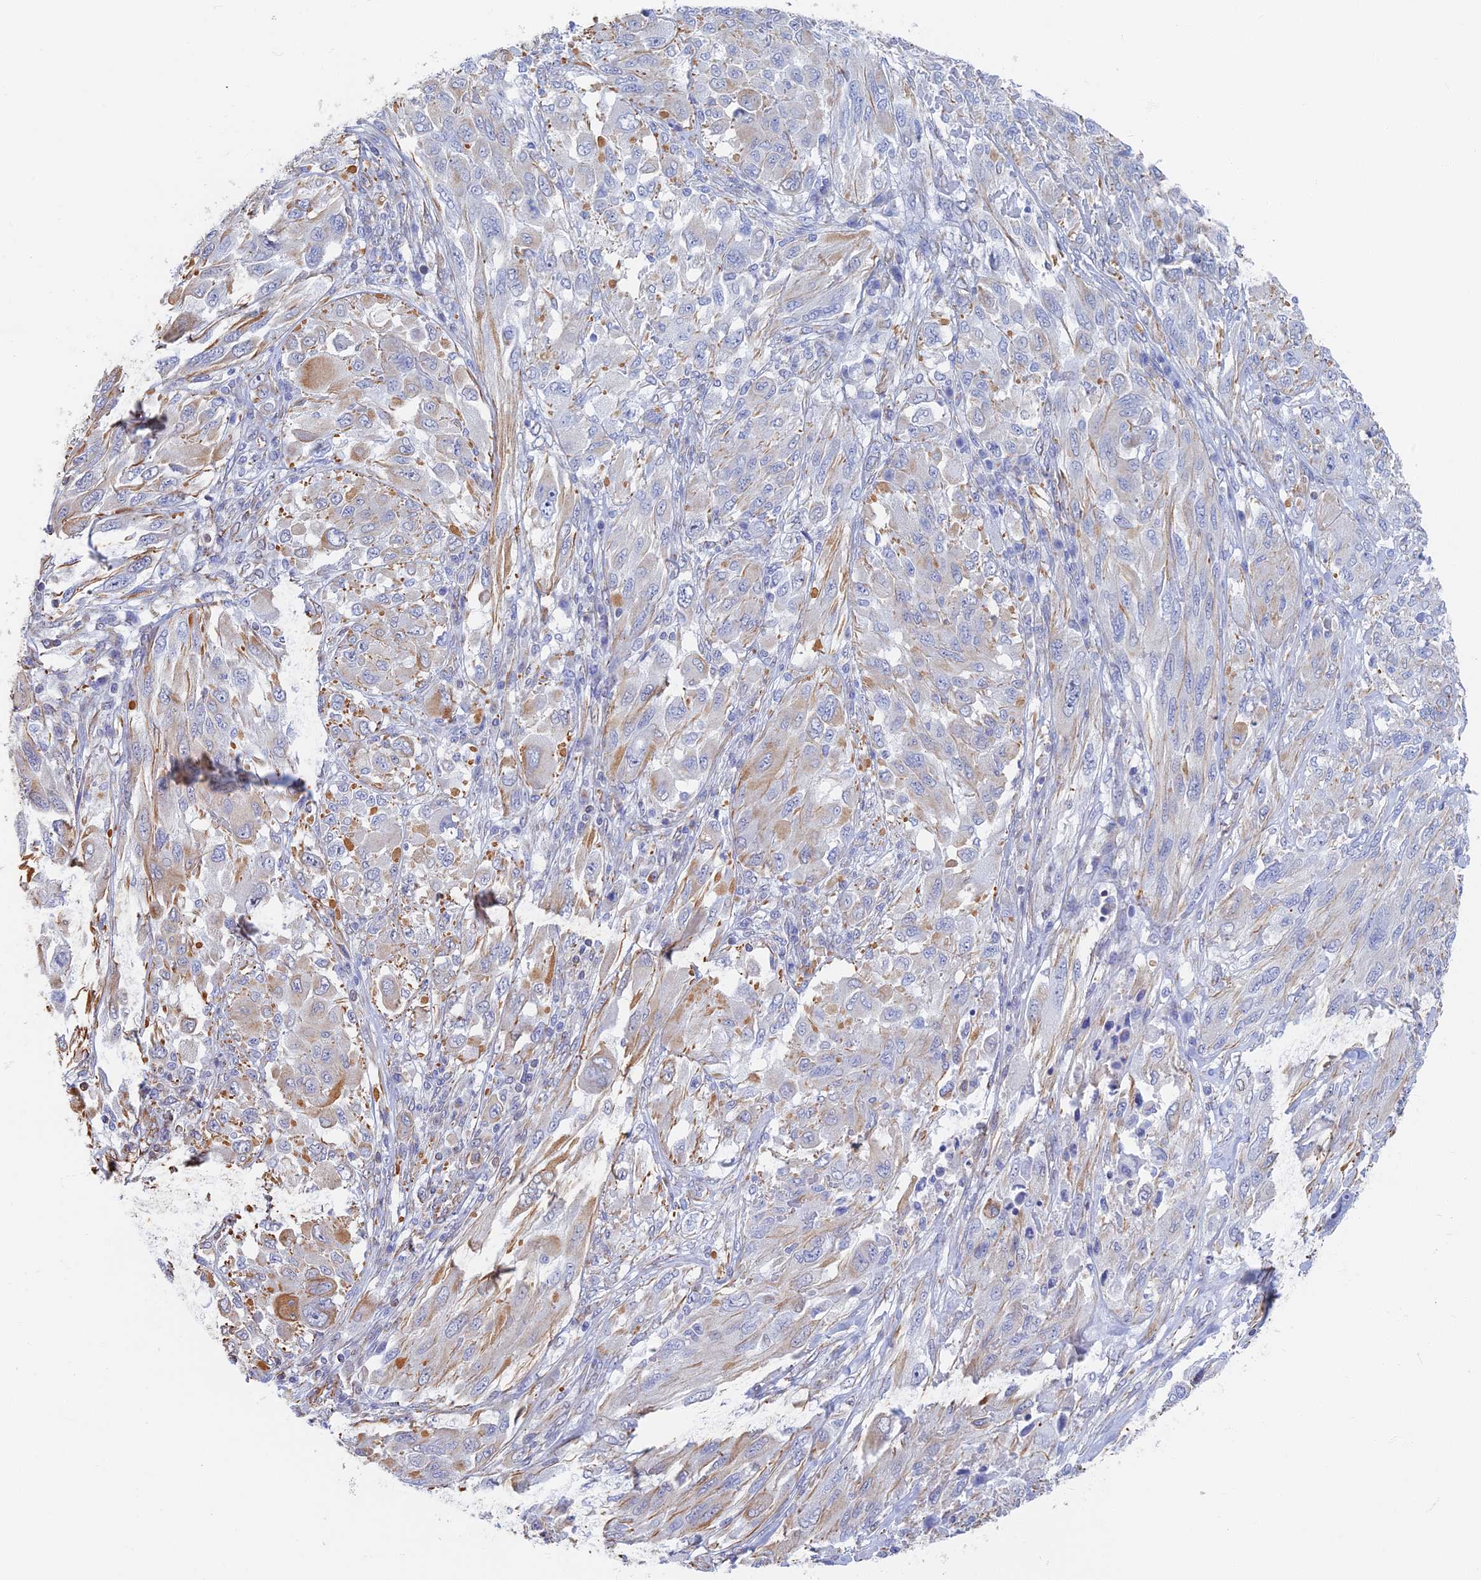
{"staining": {"intensity": "moderate", "quantity": "<25%", "location": "cytoplasmic/membranous"}, "tissue": "melanoma", "cell_type": "Tumor cells", "image_type": "cancer", "snomed": [{"axis": "morphology", "description": "Malignant melanoma, NOS"}, {"axis": "topography", "description": "Skin"}], "caption": "Melanoma stained with a brown dye exhibits moderate cytoplasmic/membranous positive staining in about <25% of tumor cells.", "gene": "RMC1", "patient": {"sex": "female", "age": 91}}